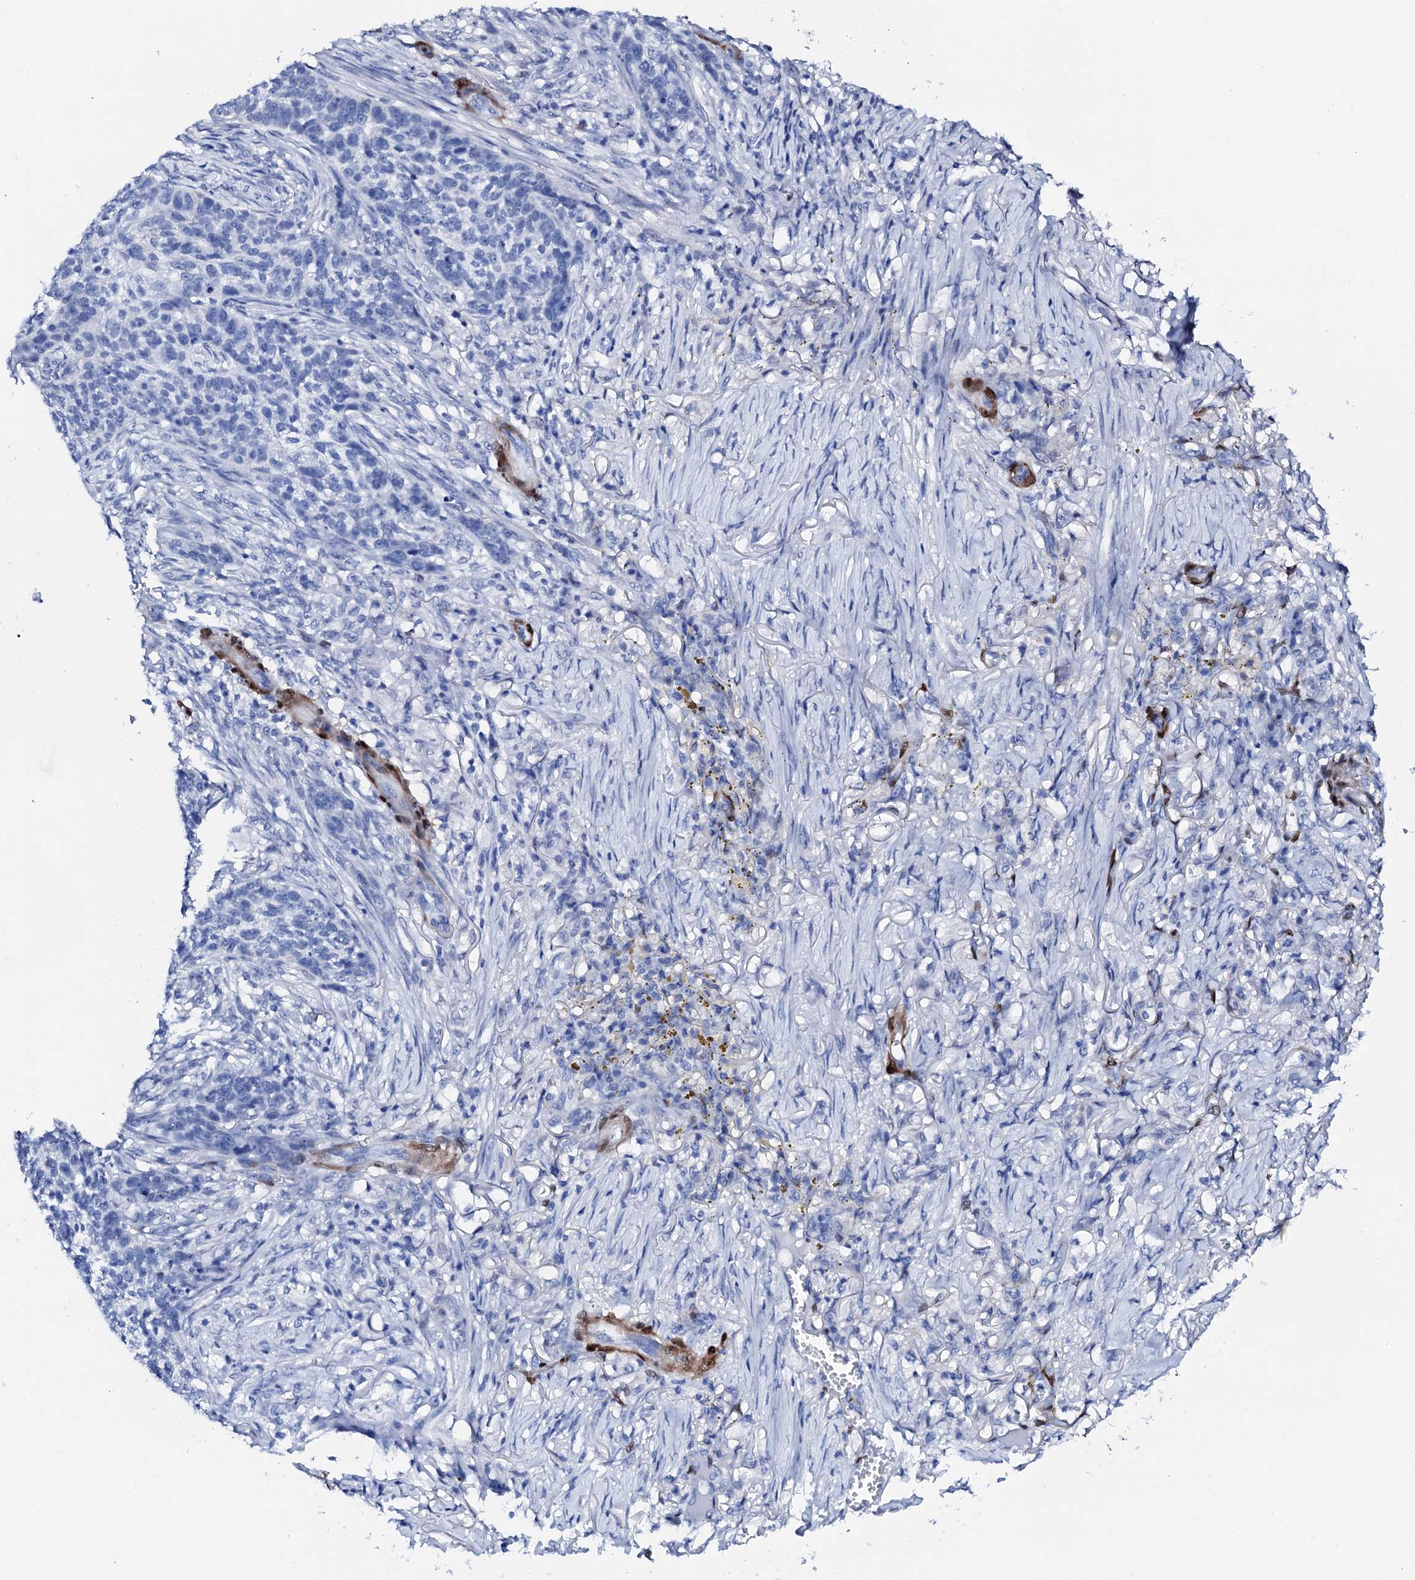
{"staining": {"intensity": "negative", "quantity": "none", "location": "none"}, "tissue": "skin cancer", "cell_type": "Tumor cells", "image_type": "cancer", "snomed": [{"axis": "morphology", "description": "Basal cell carcinoma"}, {"axis": "topography", "description": "Skin"}], "caption": "An IHC image of basal cell carcinoma (skin) is shown. There is no staining in tumor cells of basal cell carcinoma (skin).", "gene": "NRIP2", "patient": {"sex": "male", "age": 85}}